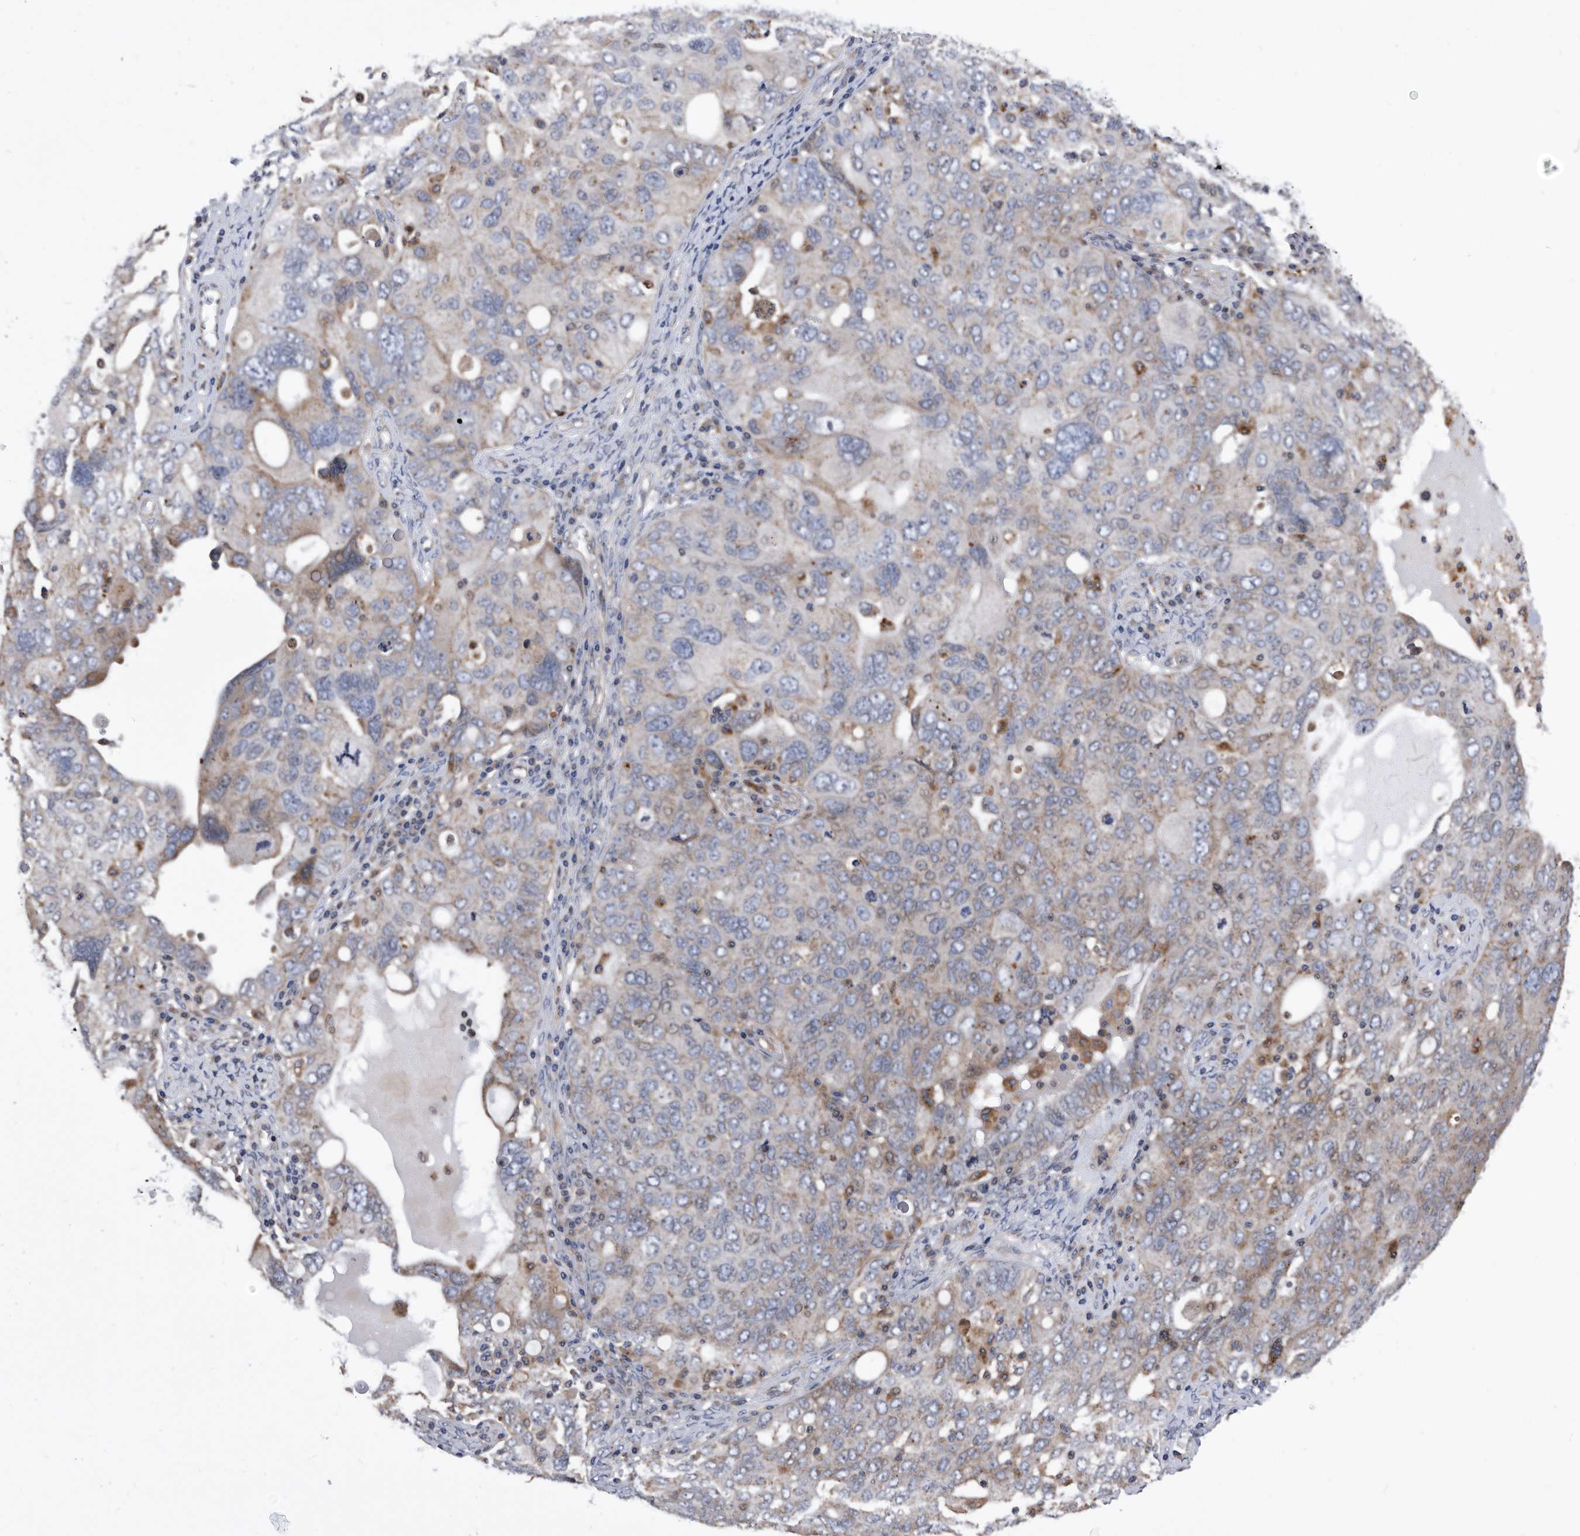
{"staining": {"intensity": "weak", "quantity": "25%-75%", "location": "cytoplasmic/membranous"}, "tissue": "ovarian cancer", "cell_type": "Tumor cells", "image_type": "cancer", "snomed": [{"axis": "morphology", "description": "Carcinoma, endometroid"}, {"axis": "topography", "description": "Ovary"}], "caption": "Ovarian cancer stained for a protein reveals weak cytoplasmic/membranous positivity in tumor cells.", "gene": "BAIAP3", "patient": {"sex": "female", "age": 62}}